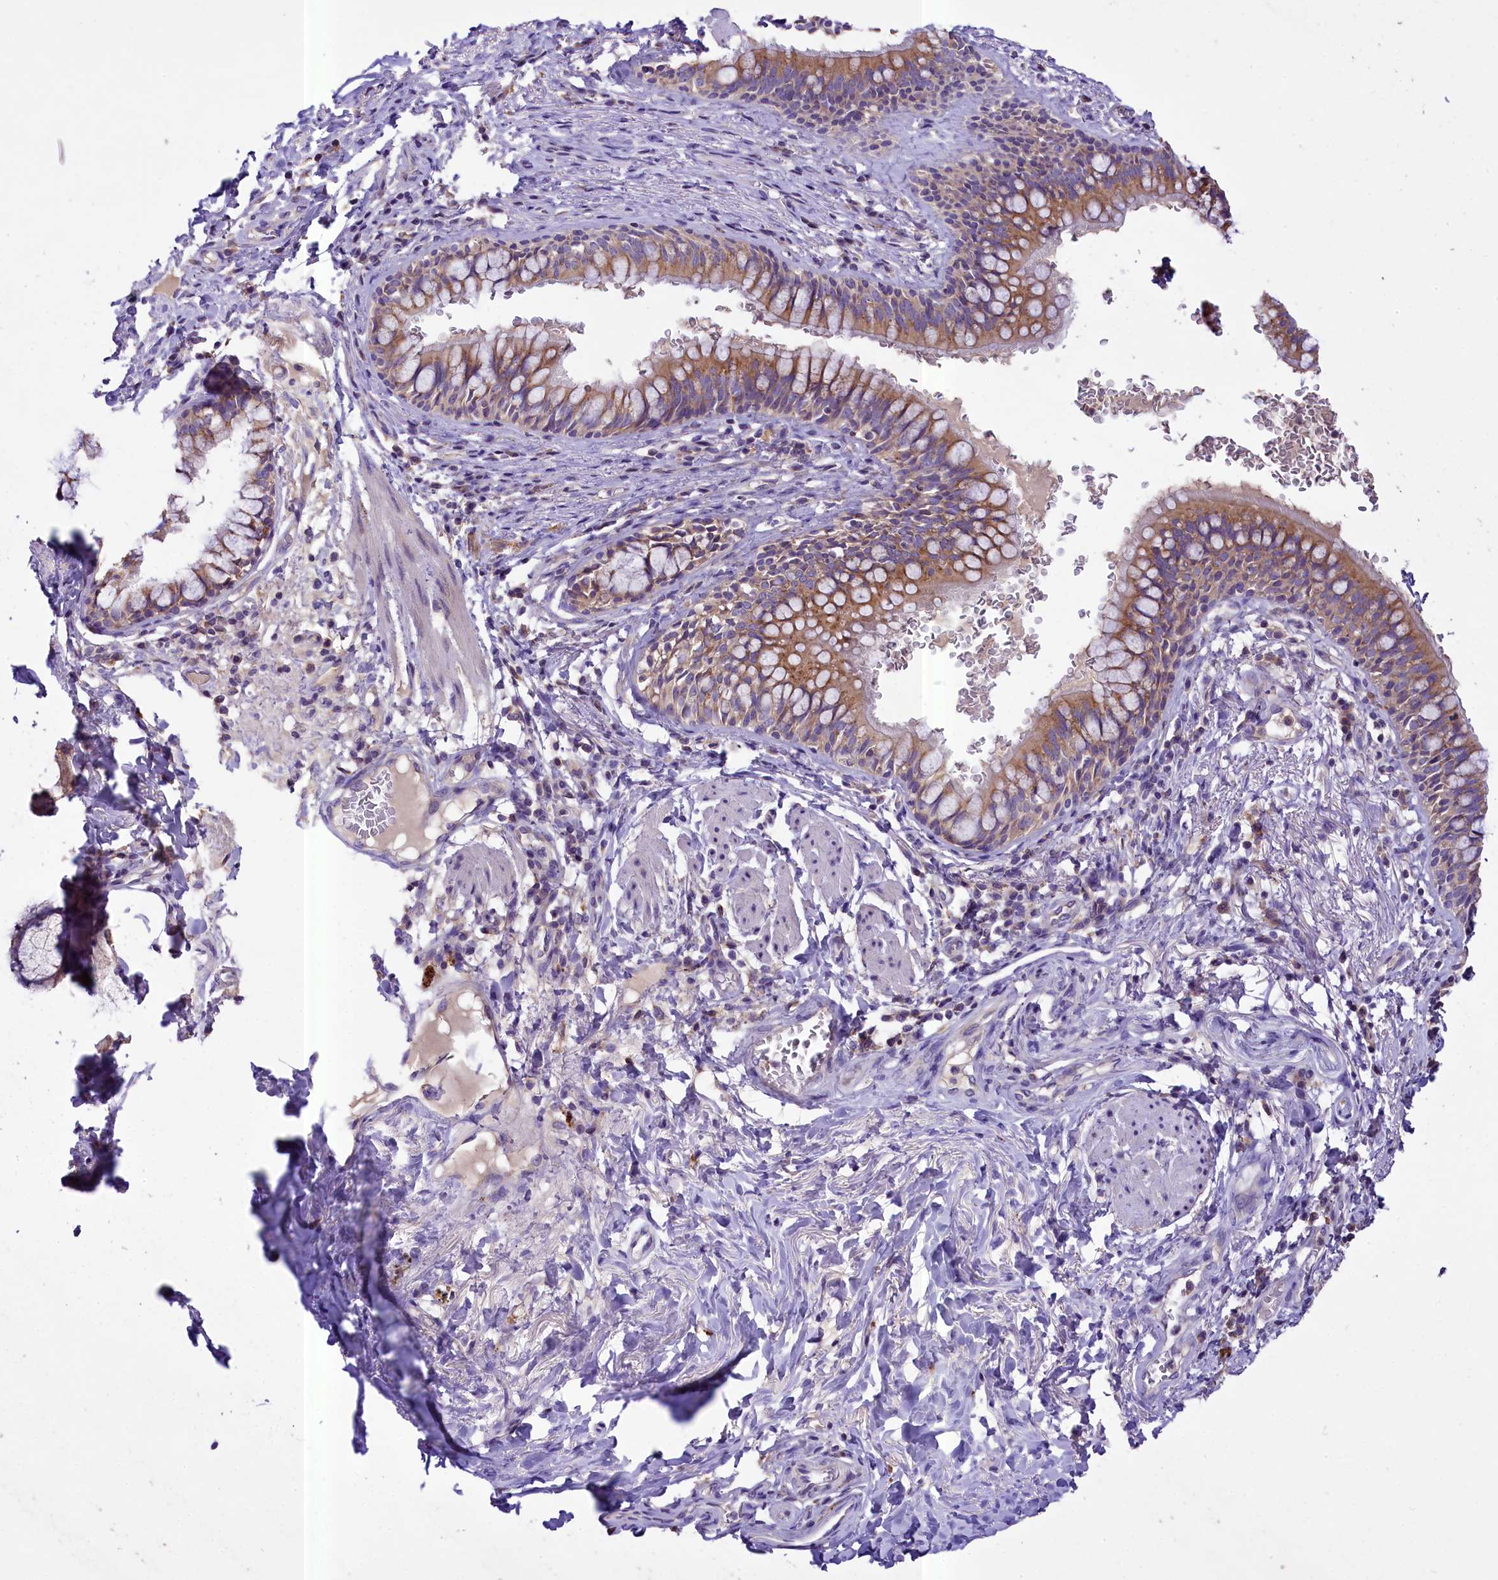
{"staining": {"intensity": "weak", "quantity": ">75%", "location": "cytoplasmic/membranous"}, "tissue": "bronchus", "cell_type": "Respiratory epithelial cells", "image_type": "normal", "snomed": [{"axis": "morphology", "description": "Normal tissue, NOS"}, {"axis": "topography", "description": "Cartilage tissue"}, {"axis": "topography", "description": "Bronchus"}], "caption": "An image showing weak cytoplasmic/membranous positivity in about >75% of respiratory epithelial cells in unremarkable bronchus, as visualized by brown immunohistochemical staining.", "gene": "PEMT", "patient": {"sex": "female", "age": 36}}